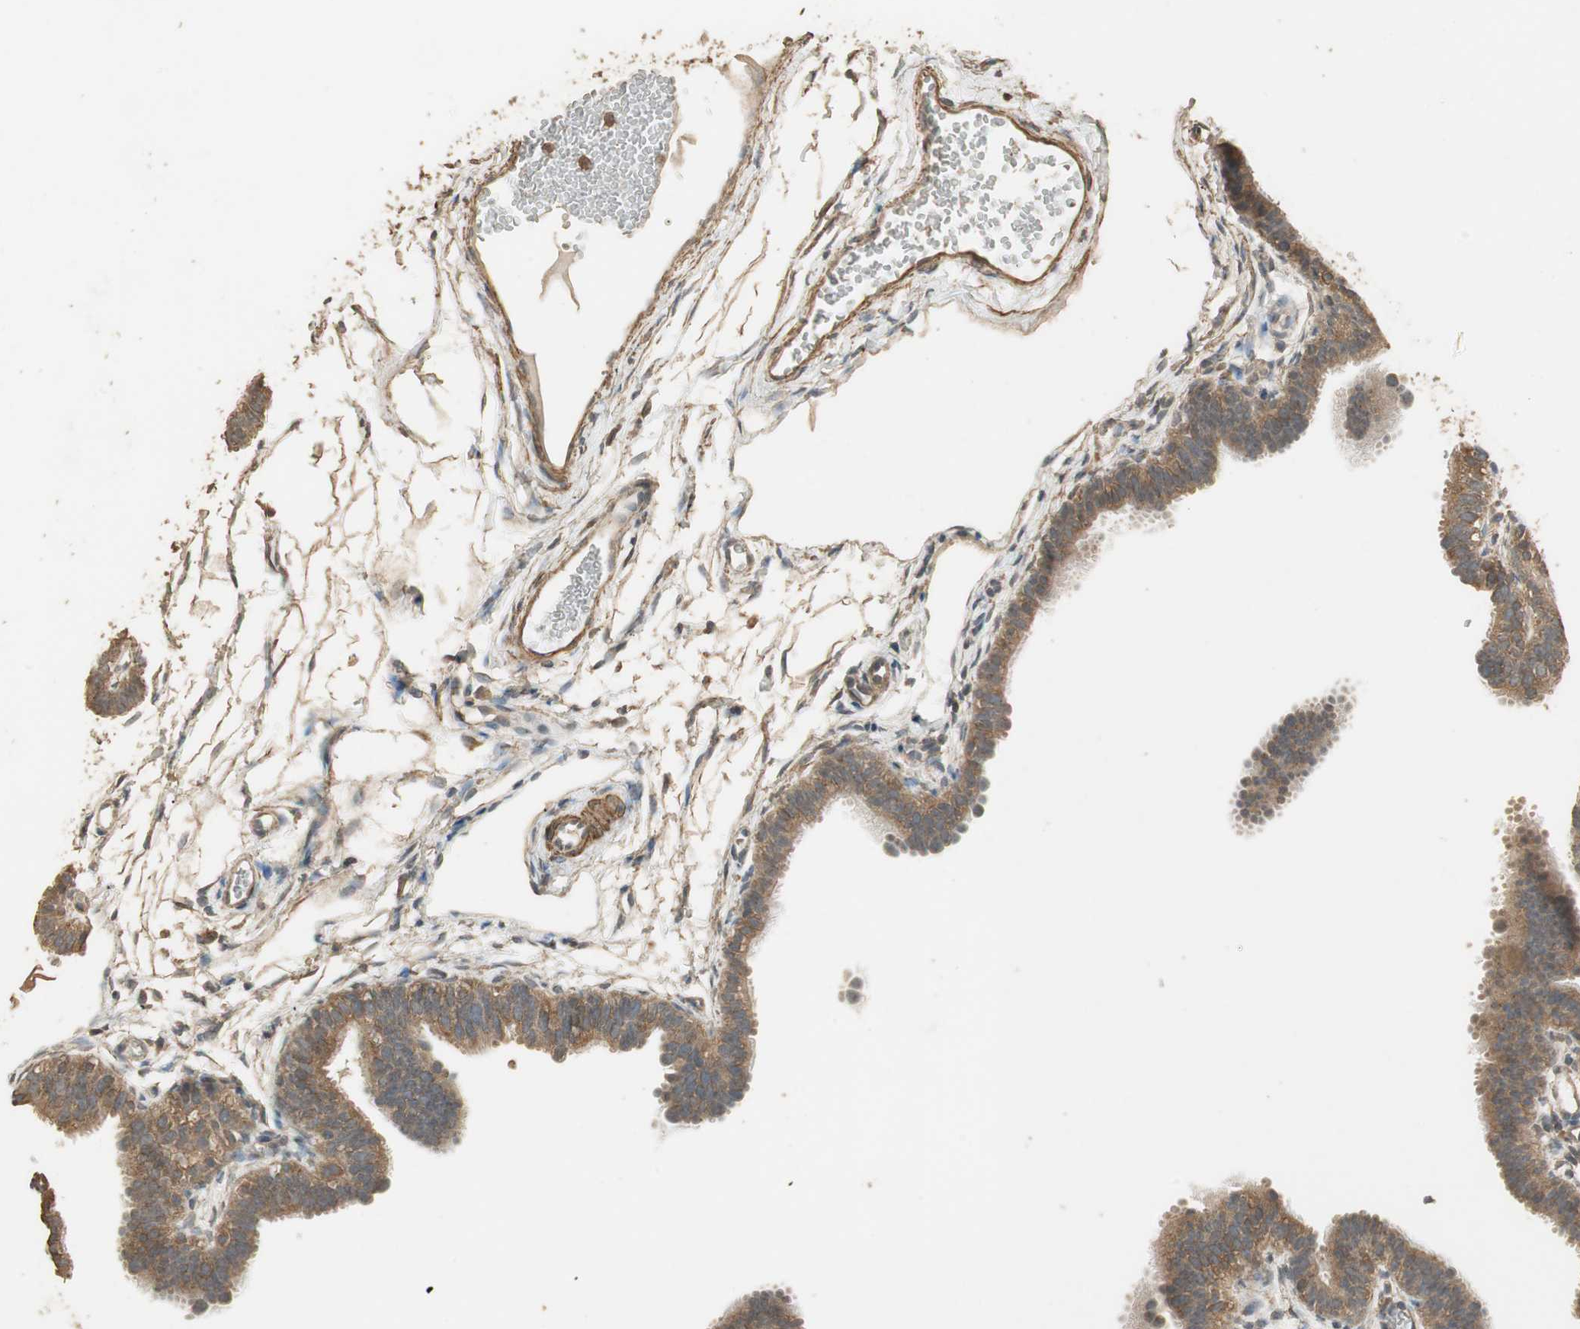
{"staining": {"intensity": "strong", "quantity": ">75%", "location": "cytoplasmic/membranous"}, "tissue": "fallopian tube", "cell_type": "Glandular cells", "image_type": "normal", "snomed": [{"axis": "morphology", "description": "Normal tissue, NOS"}, {"axis": "topography", "description": "Fallopian tube"}, {"axis": "topography", "description": "Placenta"}], "caption": "Immunohistochemical staining of benign fallopian tube demonstrates strong cytoplasmic/membranous protein positivity in about >75% of glandular cells. (DAB (3,3'-diaminobenzidine) = brown stain, brightfield microscopy at high magnification).", "gene": "USP2", "patient": {"sex": "female", "age": 34}}